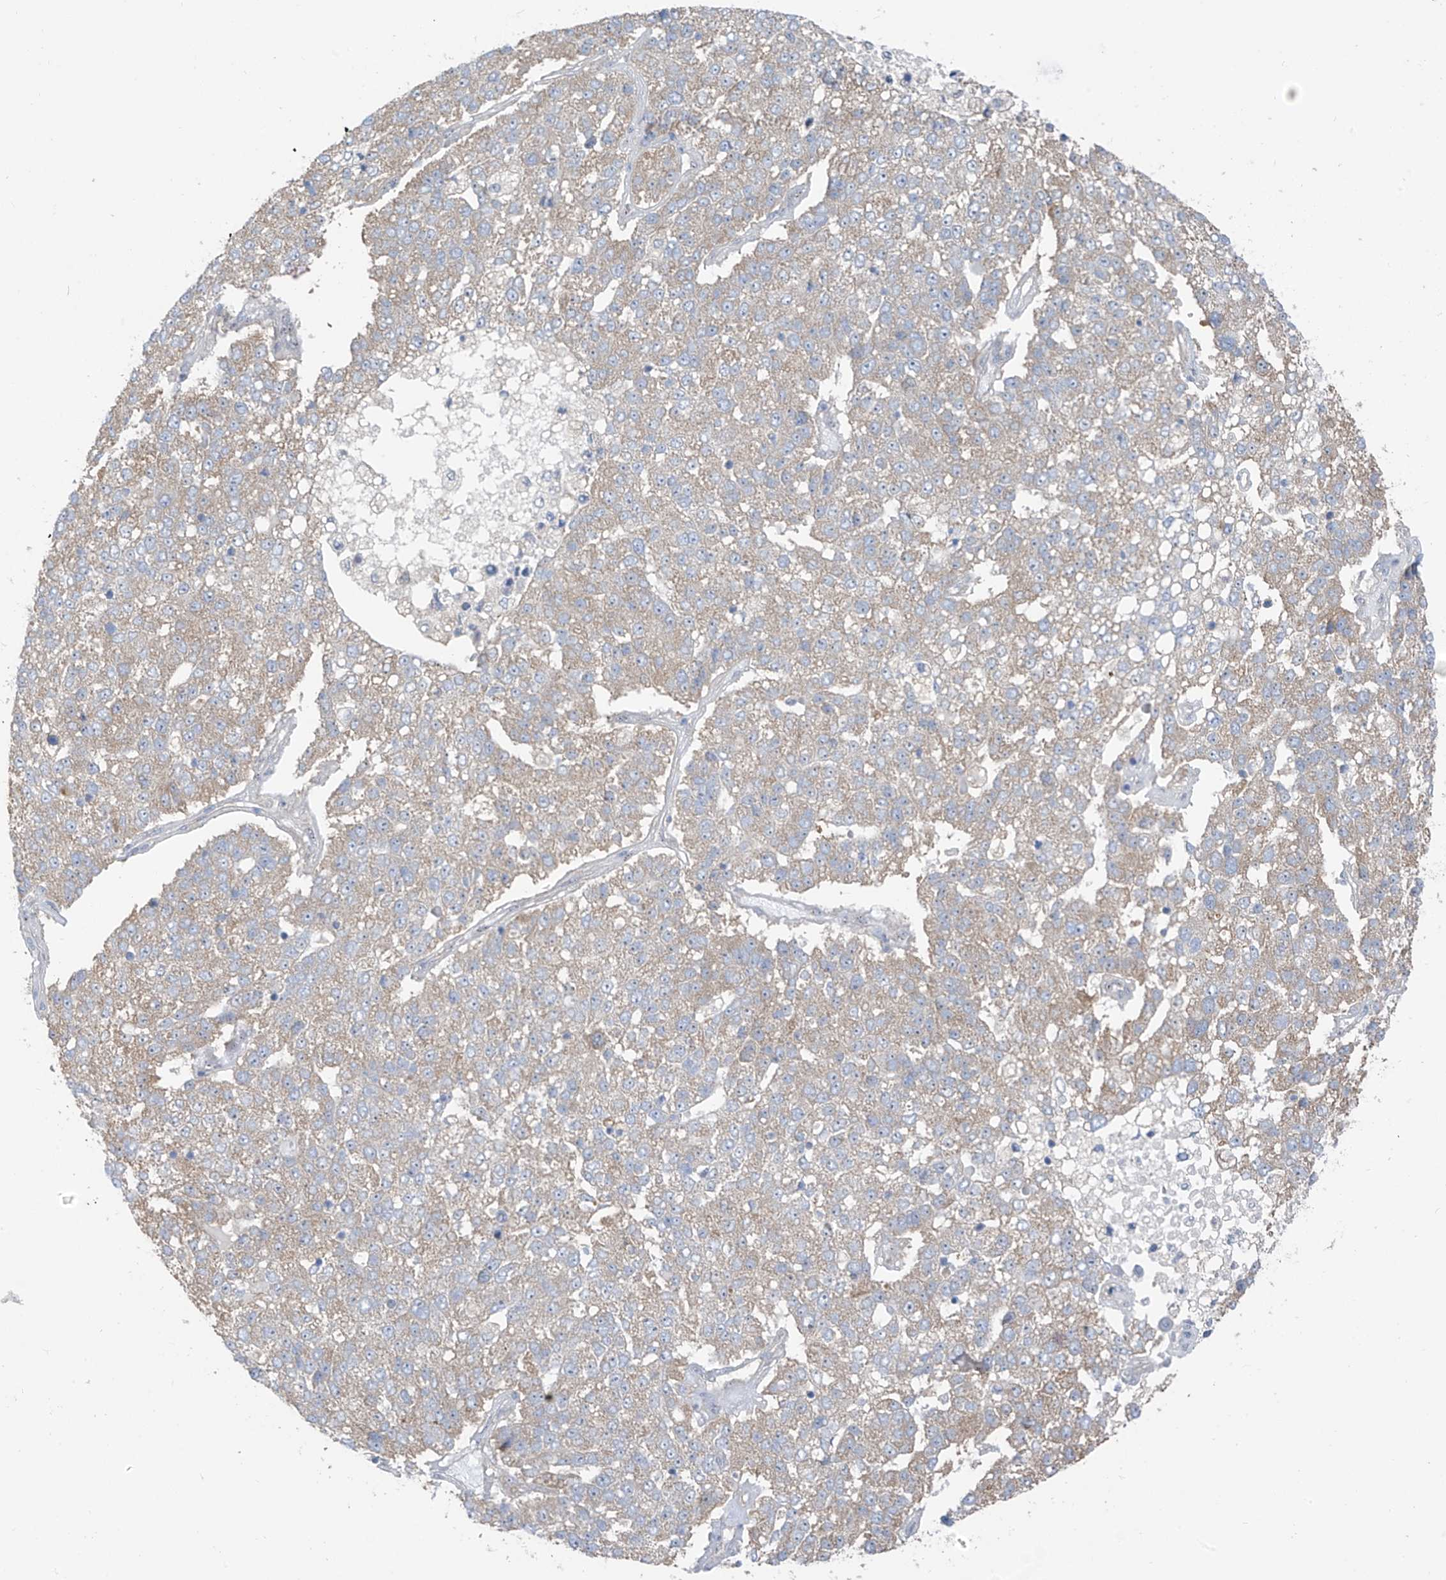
{"staining": {"intensity": "weak", "quantity": "25%-75%", "location": "cytoplasmic/membranous"}, "tissue": "pancreatic cancer", "cell_type": "Tumor cells", "image_type": "cancer", "snomed": [{"axis": "morphology", "description": "Adenocarcinoma, NOS"}, {"axis": "topography", "description": "Pancreas"}], "caption": "Immunohistochemical staining of human pancreatic adenocarcinoma demonstrates low levels of weak cytoplasmic/membranous protein positivity in approximately 25%-75% of tumor cells.", "gene": "RPL4", "patient": {"sex": "female", "age": 61}}